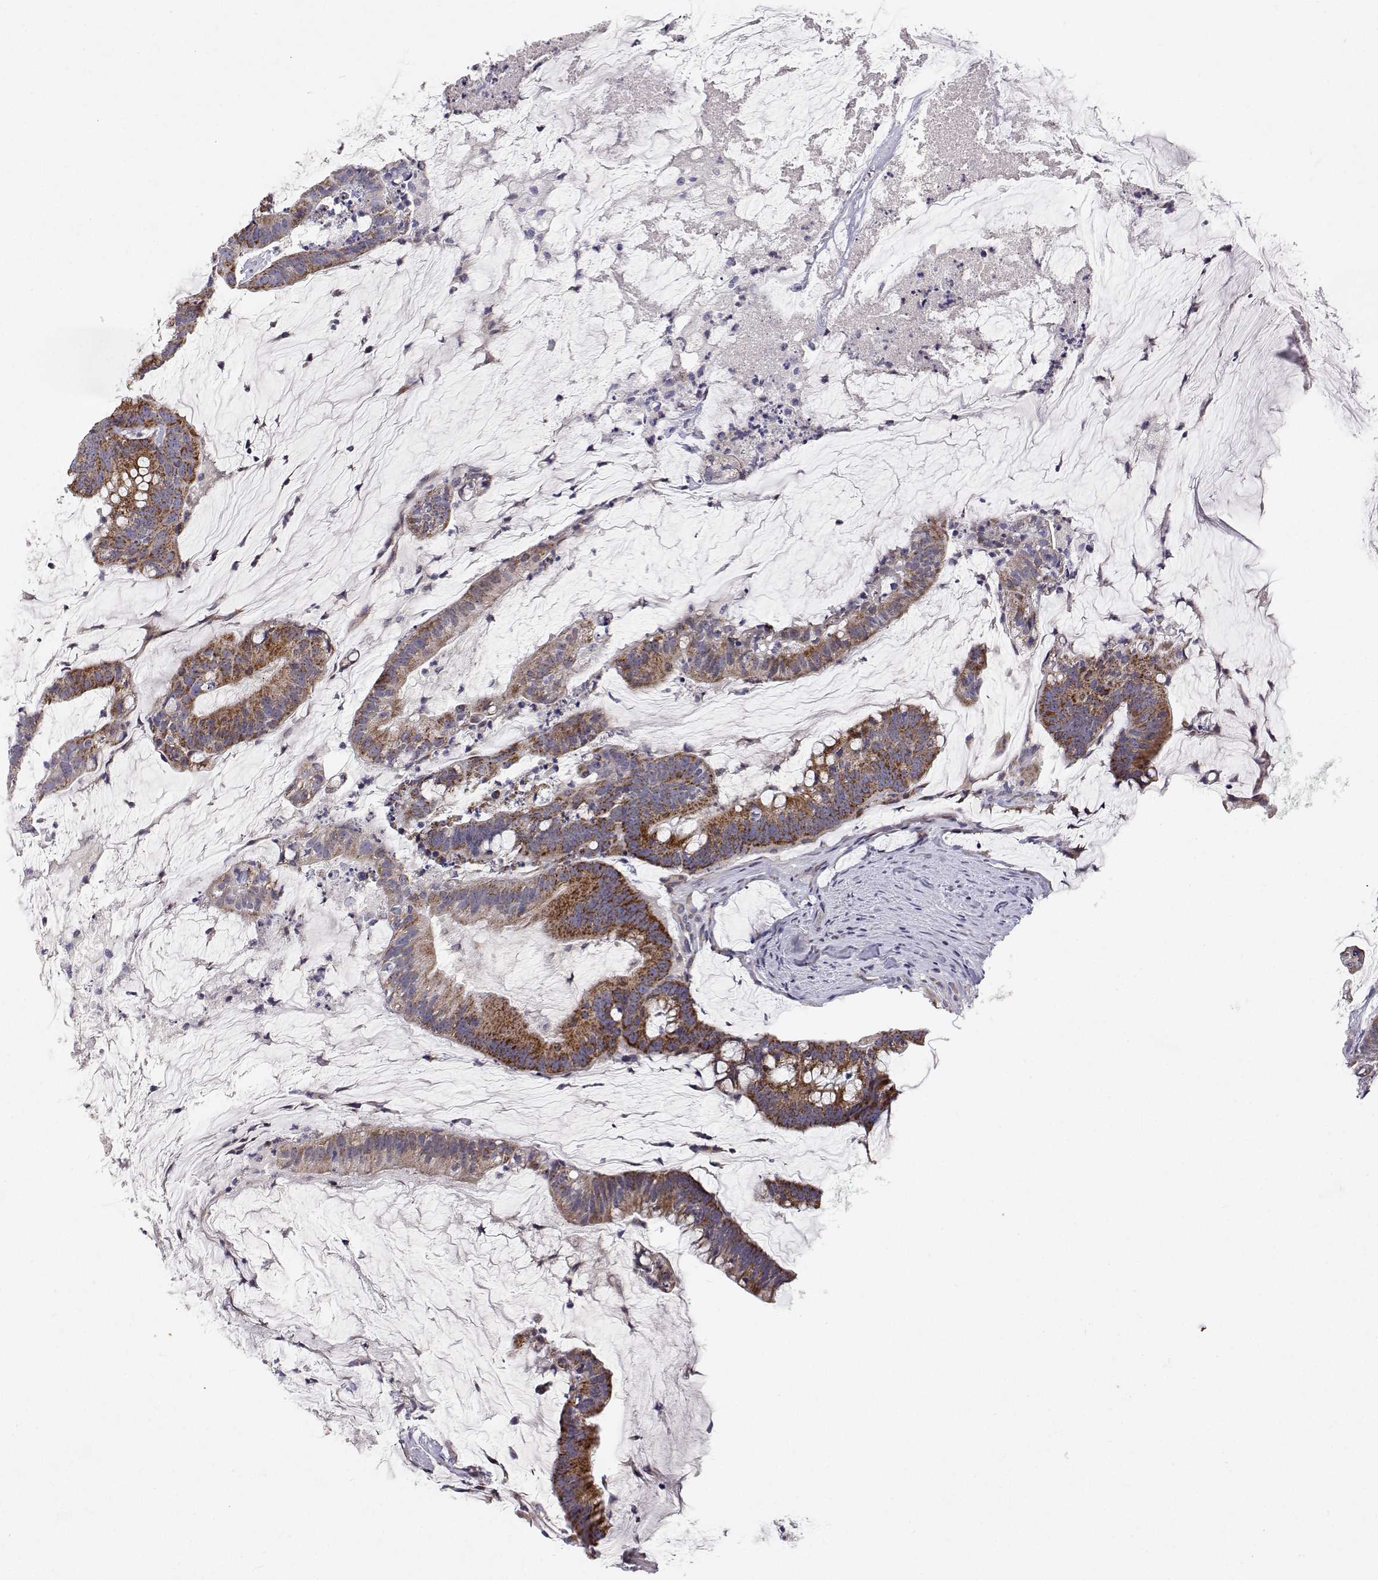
{"staining": {"intensity": "moderate", "quantity": ">75%", "location": "cytoplasmic/membranous"}, "tissue": "colorectal cancer", "cell_type": "Tumor cells", "image_type": "cancer", "snomed": [{"axis": "morphology", "description": "Adenocarcinoma, NOS"}, {"axis": "topography", "description": "Colon"}], "caption": "A medium amount of moderate cytoplasmic/membranous staining is identified in approximately >75% of tumor cells in colorectal cancer (adenocarcinoma) tissue. The staining was performed using DAB (3,3'-diaminobenzidine), with brown indicating positive protein expression. Nuclei are stained blue with hematoxylin.", "gene": "MRPL3", "patient": {"sex": "male", "age": 62}}